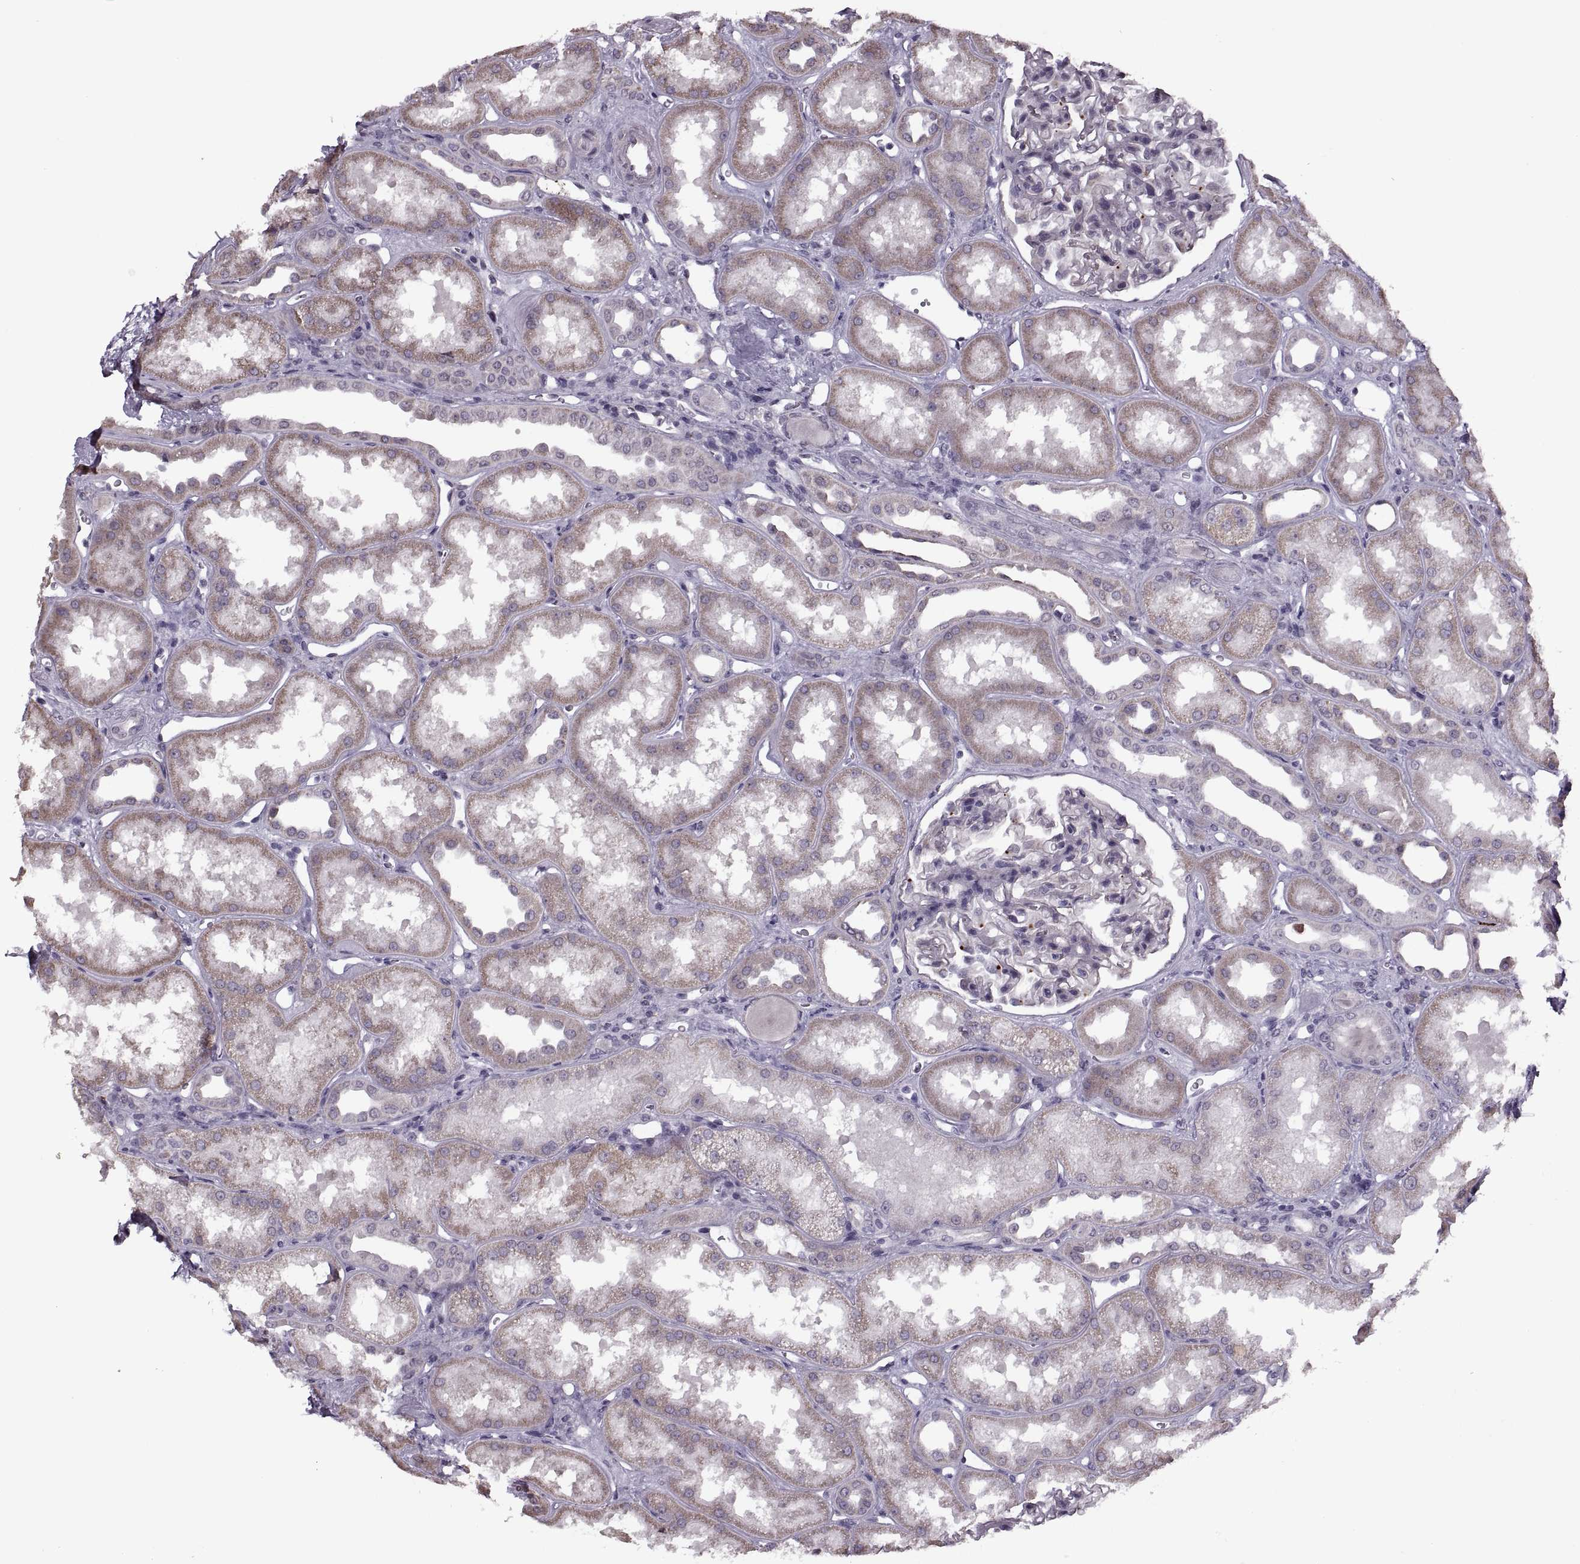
{"staining": {"intensity": "negative", "quantity": "none", "location": "none"}, "tissue": "kidney", "cell_type": "Cells in glomeruli", "image_type": "normal", "snomed": [{"axis": "morphology", "description": "Normal tissue, NOS"}, {"axis": "topography", "description": "Kidney"}], "caption": "This is a photomicrograph of IHC staining of benign kidney, which shows no expression in cells in glomeruli. (DAB (3,3'-diaminobenzidine) immunohistochemistry, high magnification).", "gene": "PRSS37", "patient": {"sex": "male", "age": 61}}